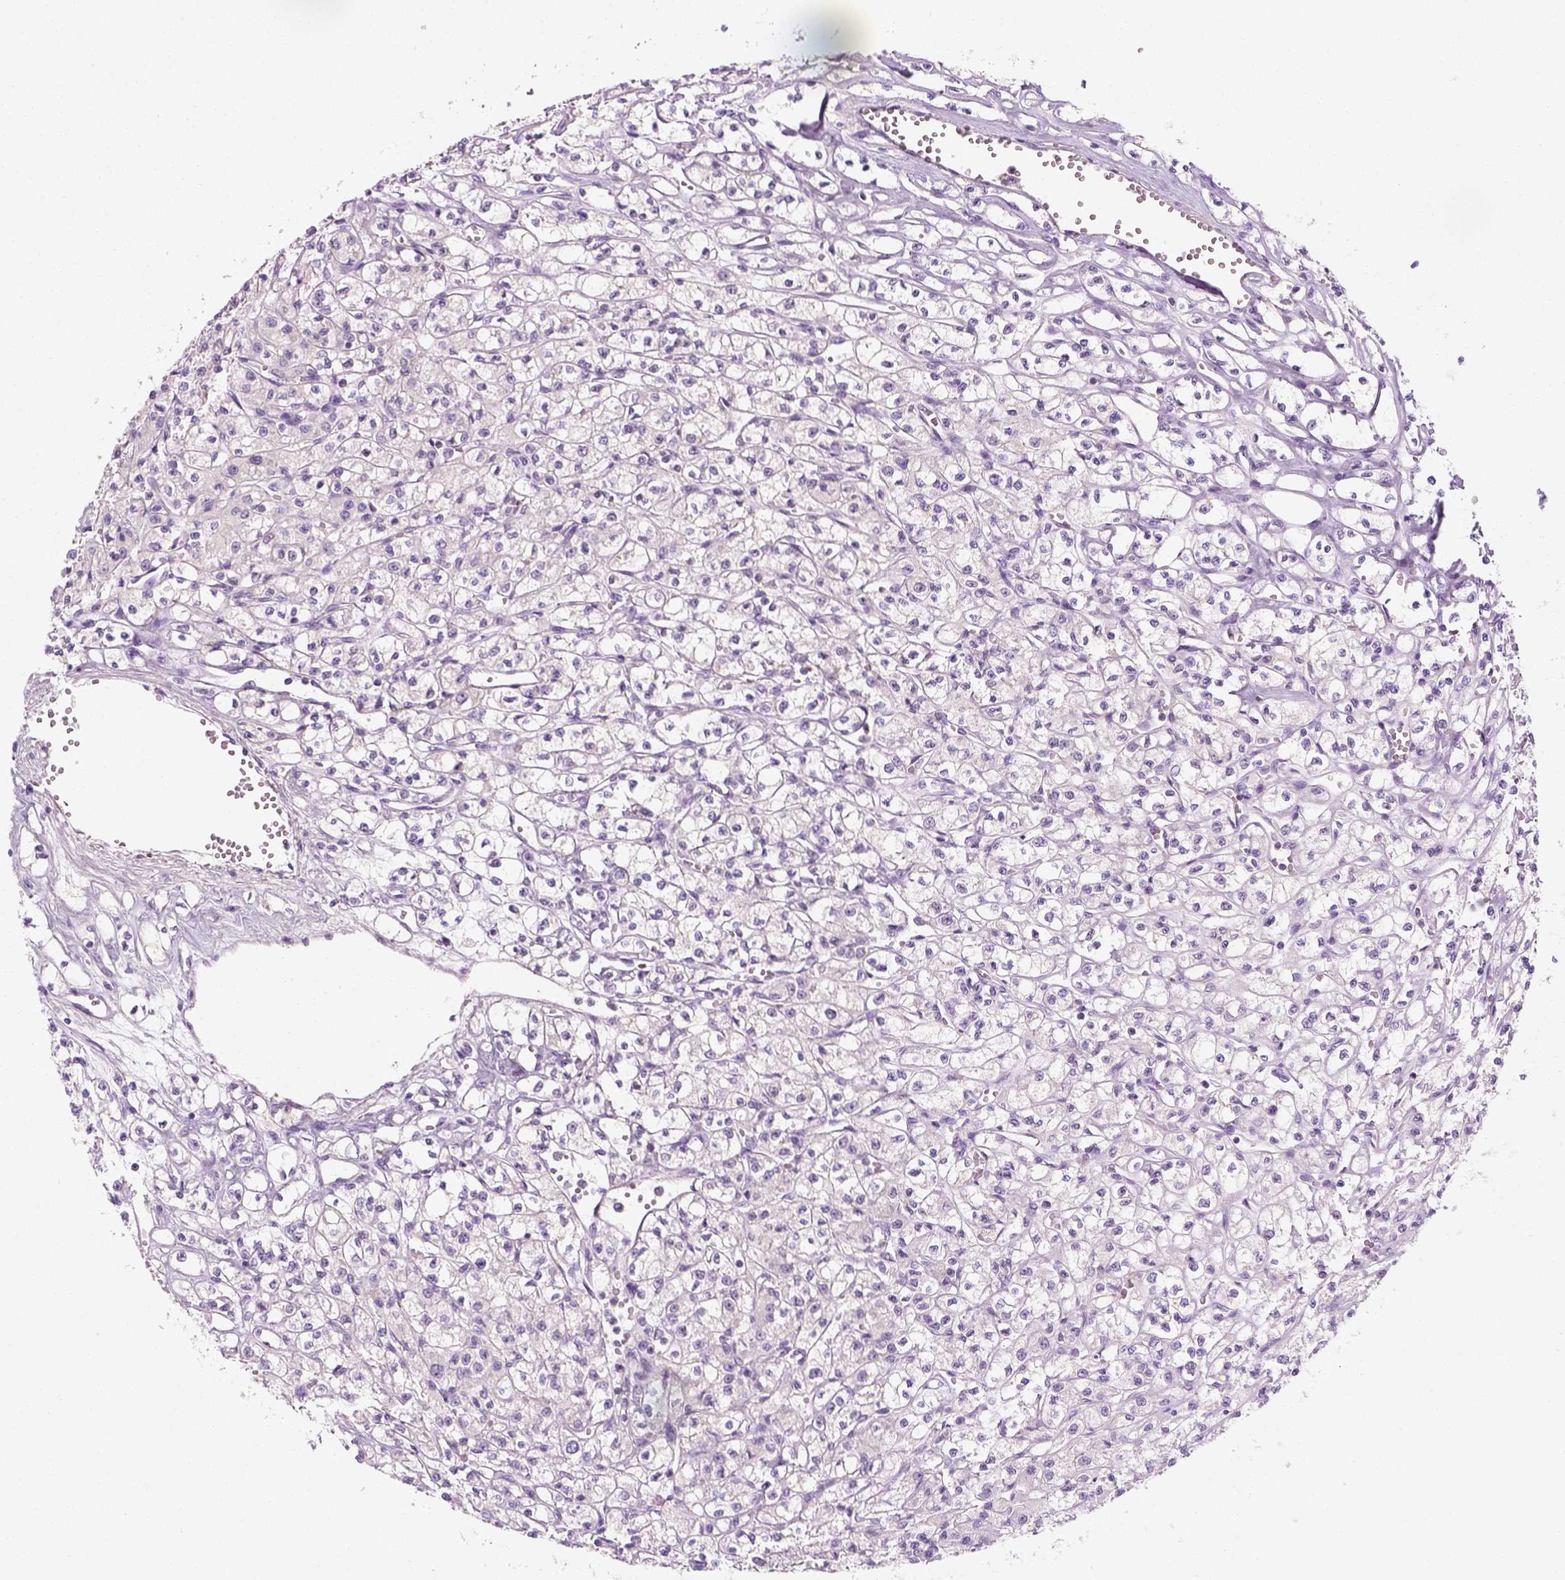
{"staining": {"intensity": "negative", "quantity": "none", "location": "none"}, "tissue": "renal cancer", "cell_type": "Tumor cells", "image_type": "cancer", "snomed": [{"axis": "morphology", "description": "Adenocarcinoma, NOS"}, {"axis": "topography", "description": "Kidney"}], "caption": "The image shows no staining of tumor cells in renal cancer (adenocarcinoma).", "gene": "EPHB1", "patient": {"sex": "female", "age": 70}}